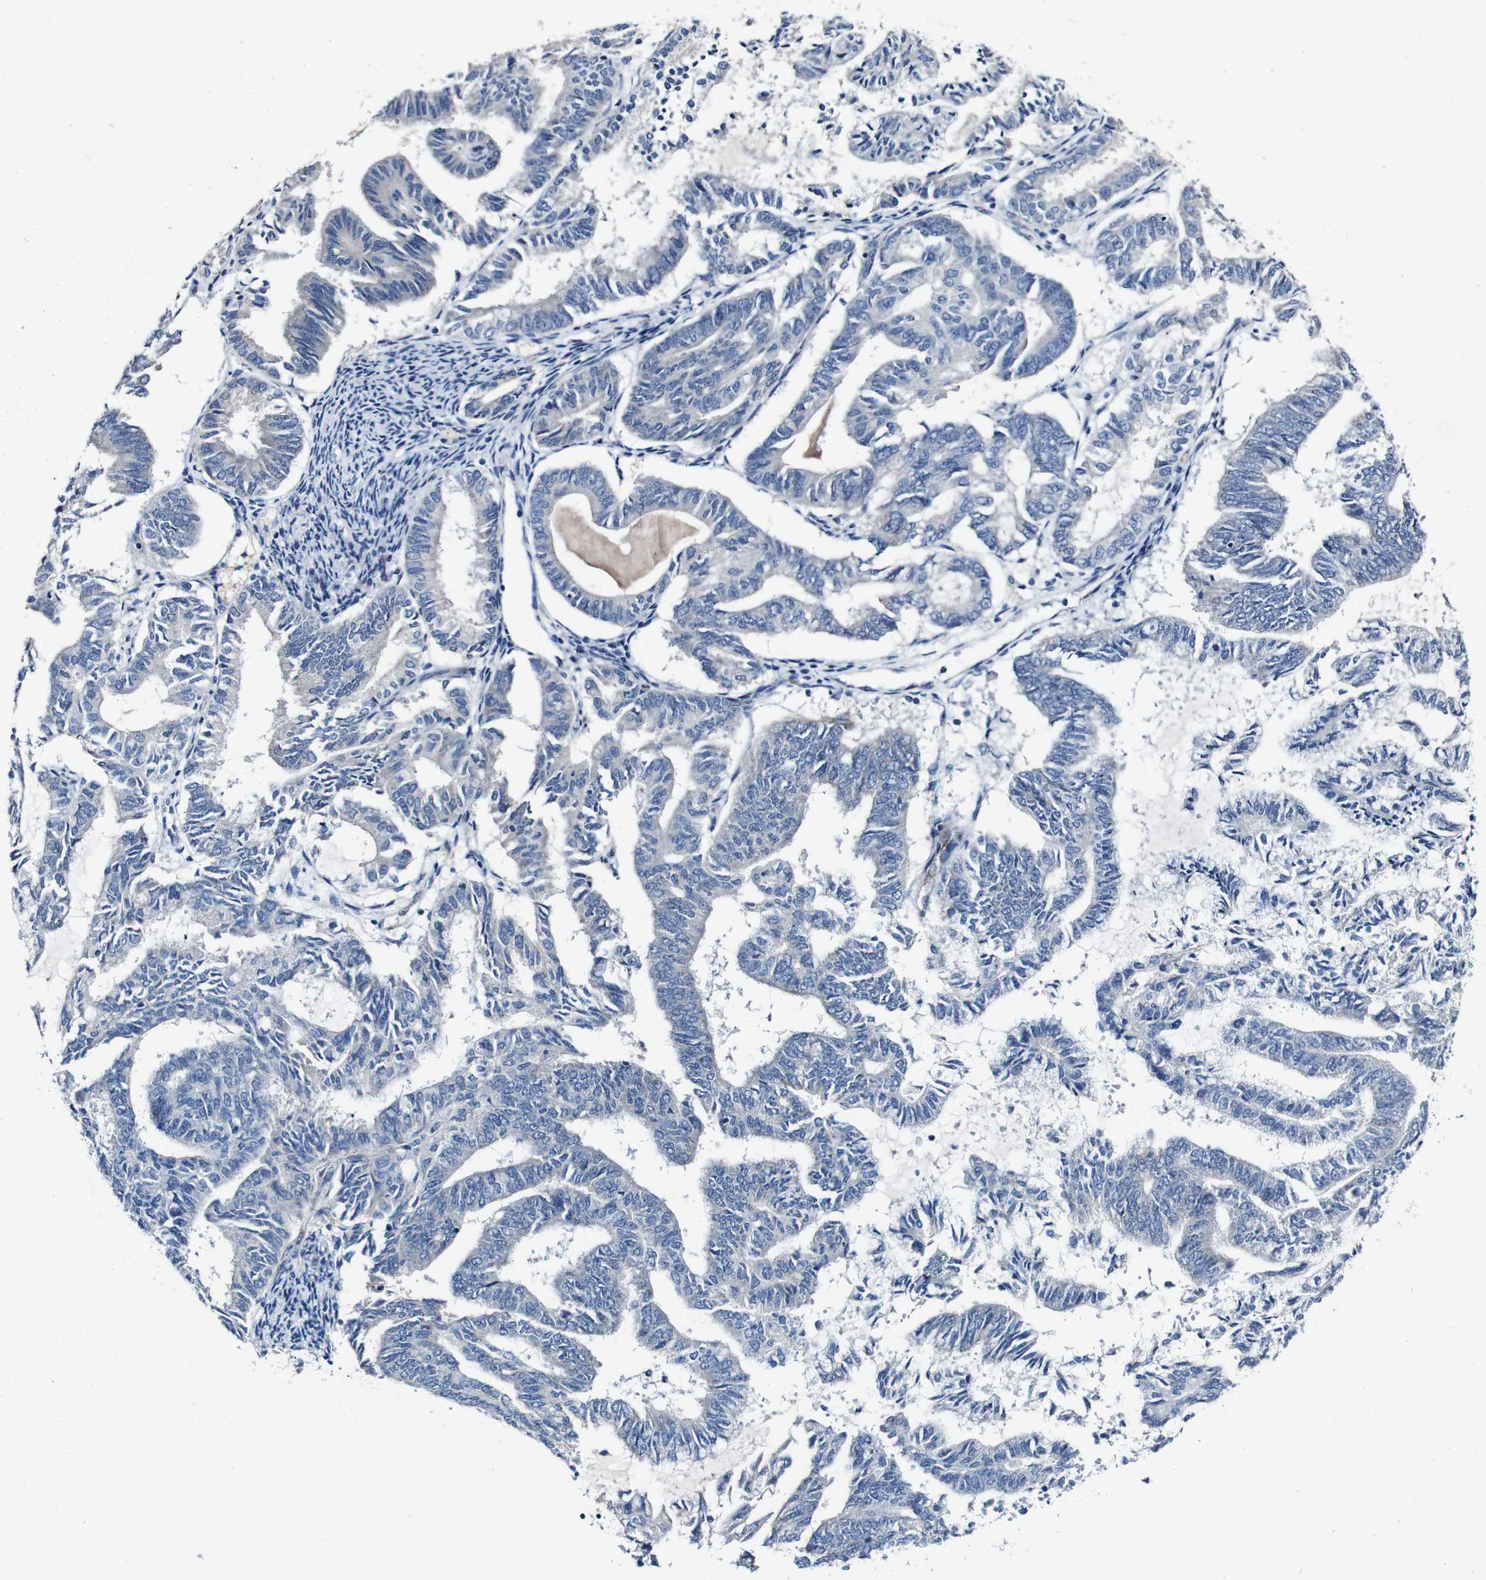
{"staining": {"intensity": "negative", "quantity": "none", "location": "none"}, "tissue": "endometrial cancer", "cell_type": "Tumor cells", "image_type": "cancer", "snomed": [{"axis": "morphology", "description": "Adenocarcinoma, NOS"}, {"axis": "topography", "description": "Endometrium"}], "caption": "Human endometrial cancer (adenocarcinoma) stained for a protein using immunohistochemistry demonstrates no expression in tumor cells.", "gene": "GRAMD1A", "patient": {"sex": "female", "age": 86}}